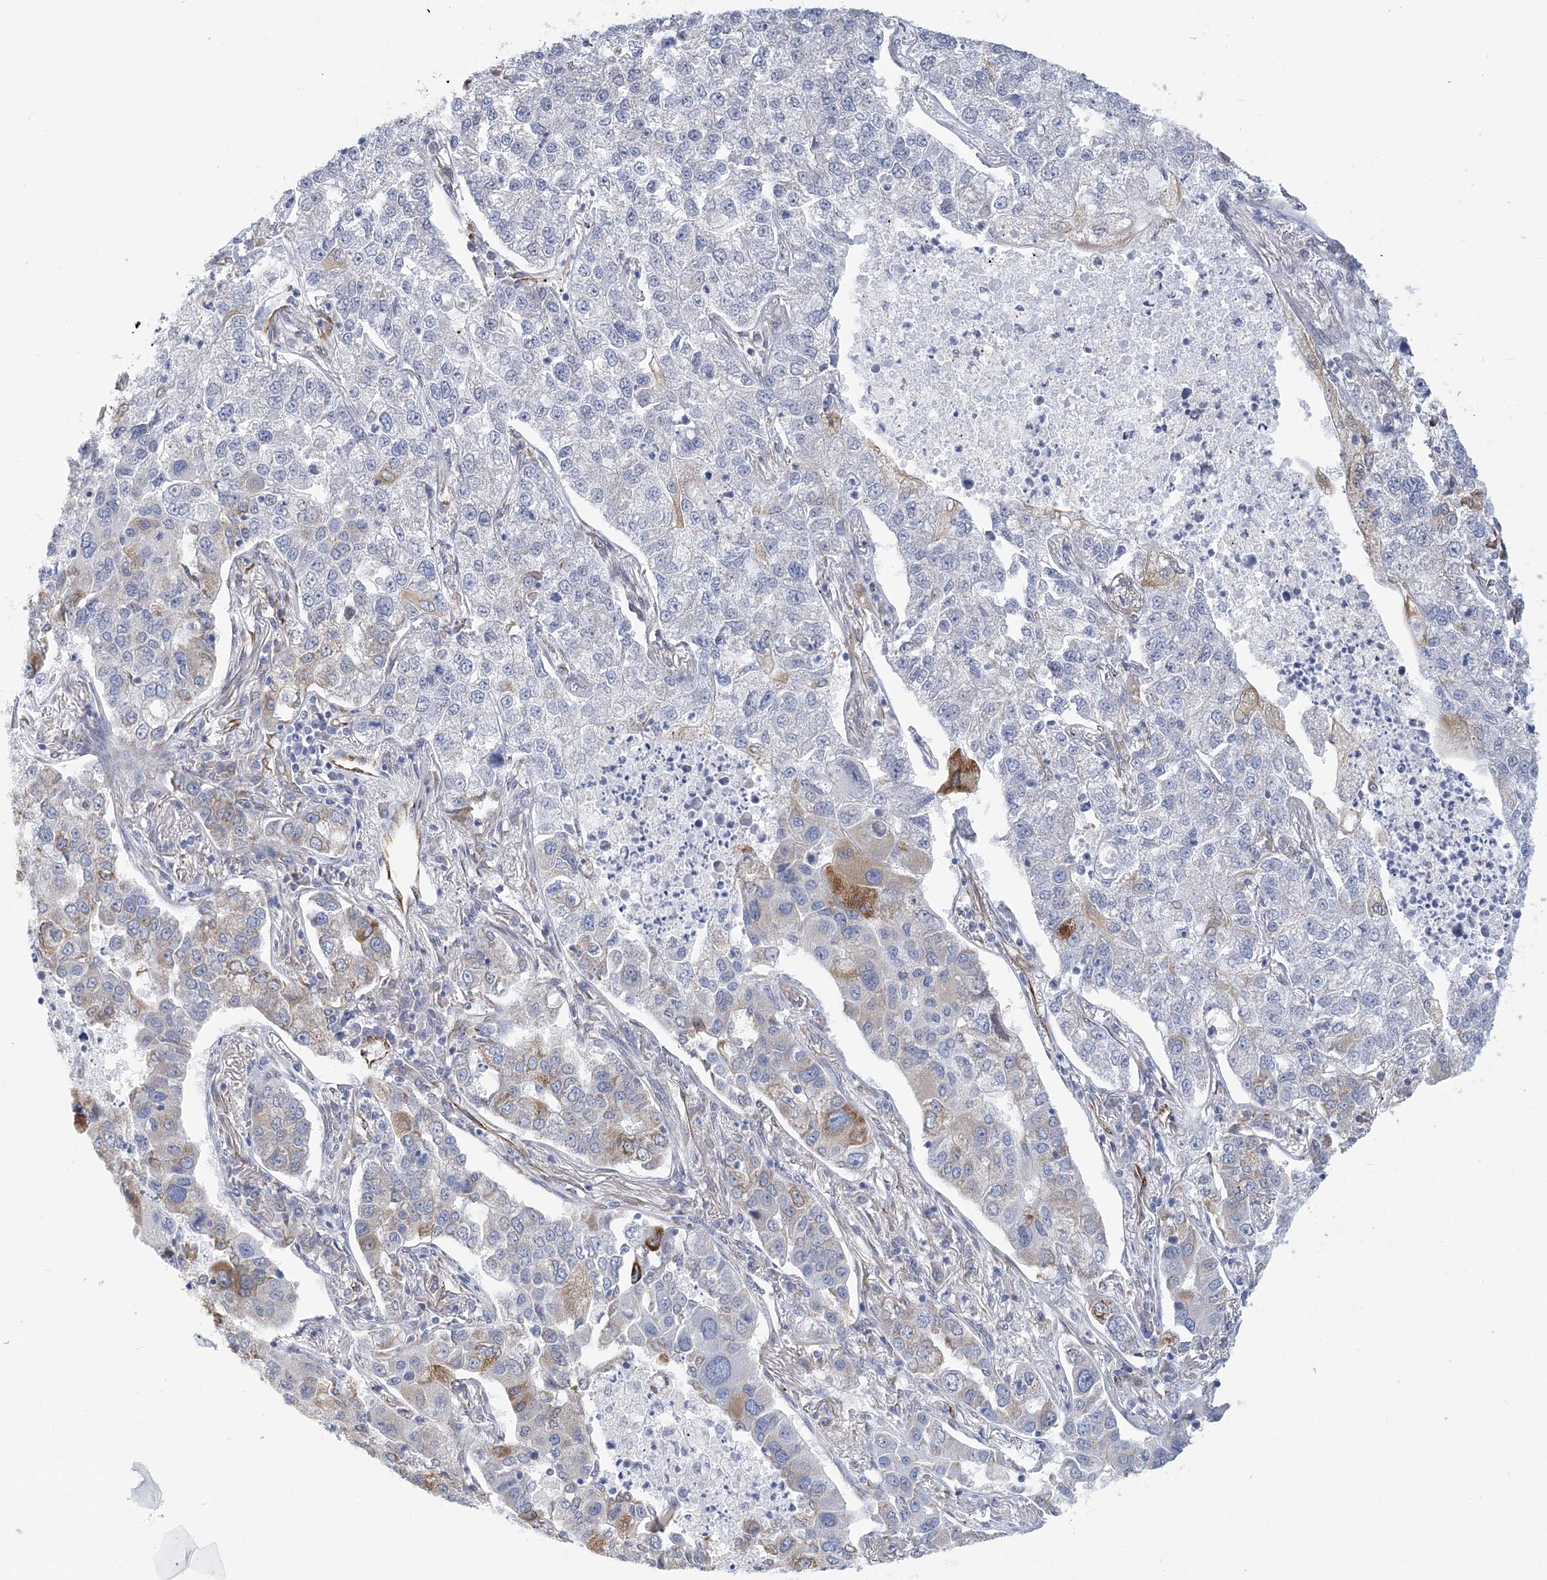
{"staining": {"intensity": "moderate", "quantity": "<25%", "location": "cytoplasmic/membranous"}, "tissue": "lung cancer", "cell_type": "Tumor cells", "image_type": "cancer", "snomed": [{"axis": "morphology", "description": "Adenocarcinoma, NOS"}, {"axis": "topography", "description": "Lung"}], "caption": "Lung cancer stained with a brown dye reveals moderate cytoplasmic/membranous positive positivity in approximately <25% of tumor cells.", "gene": "PLEKHG4B", "patient": {"sex": "male", "age": 49}}